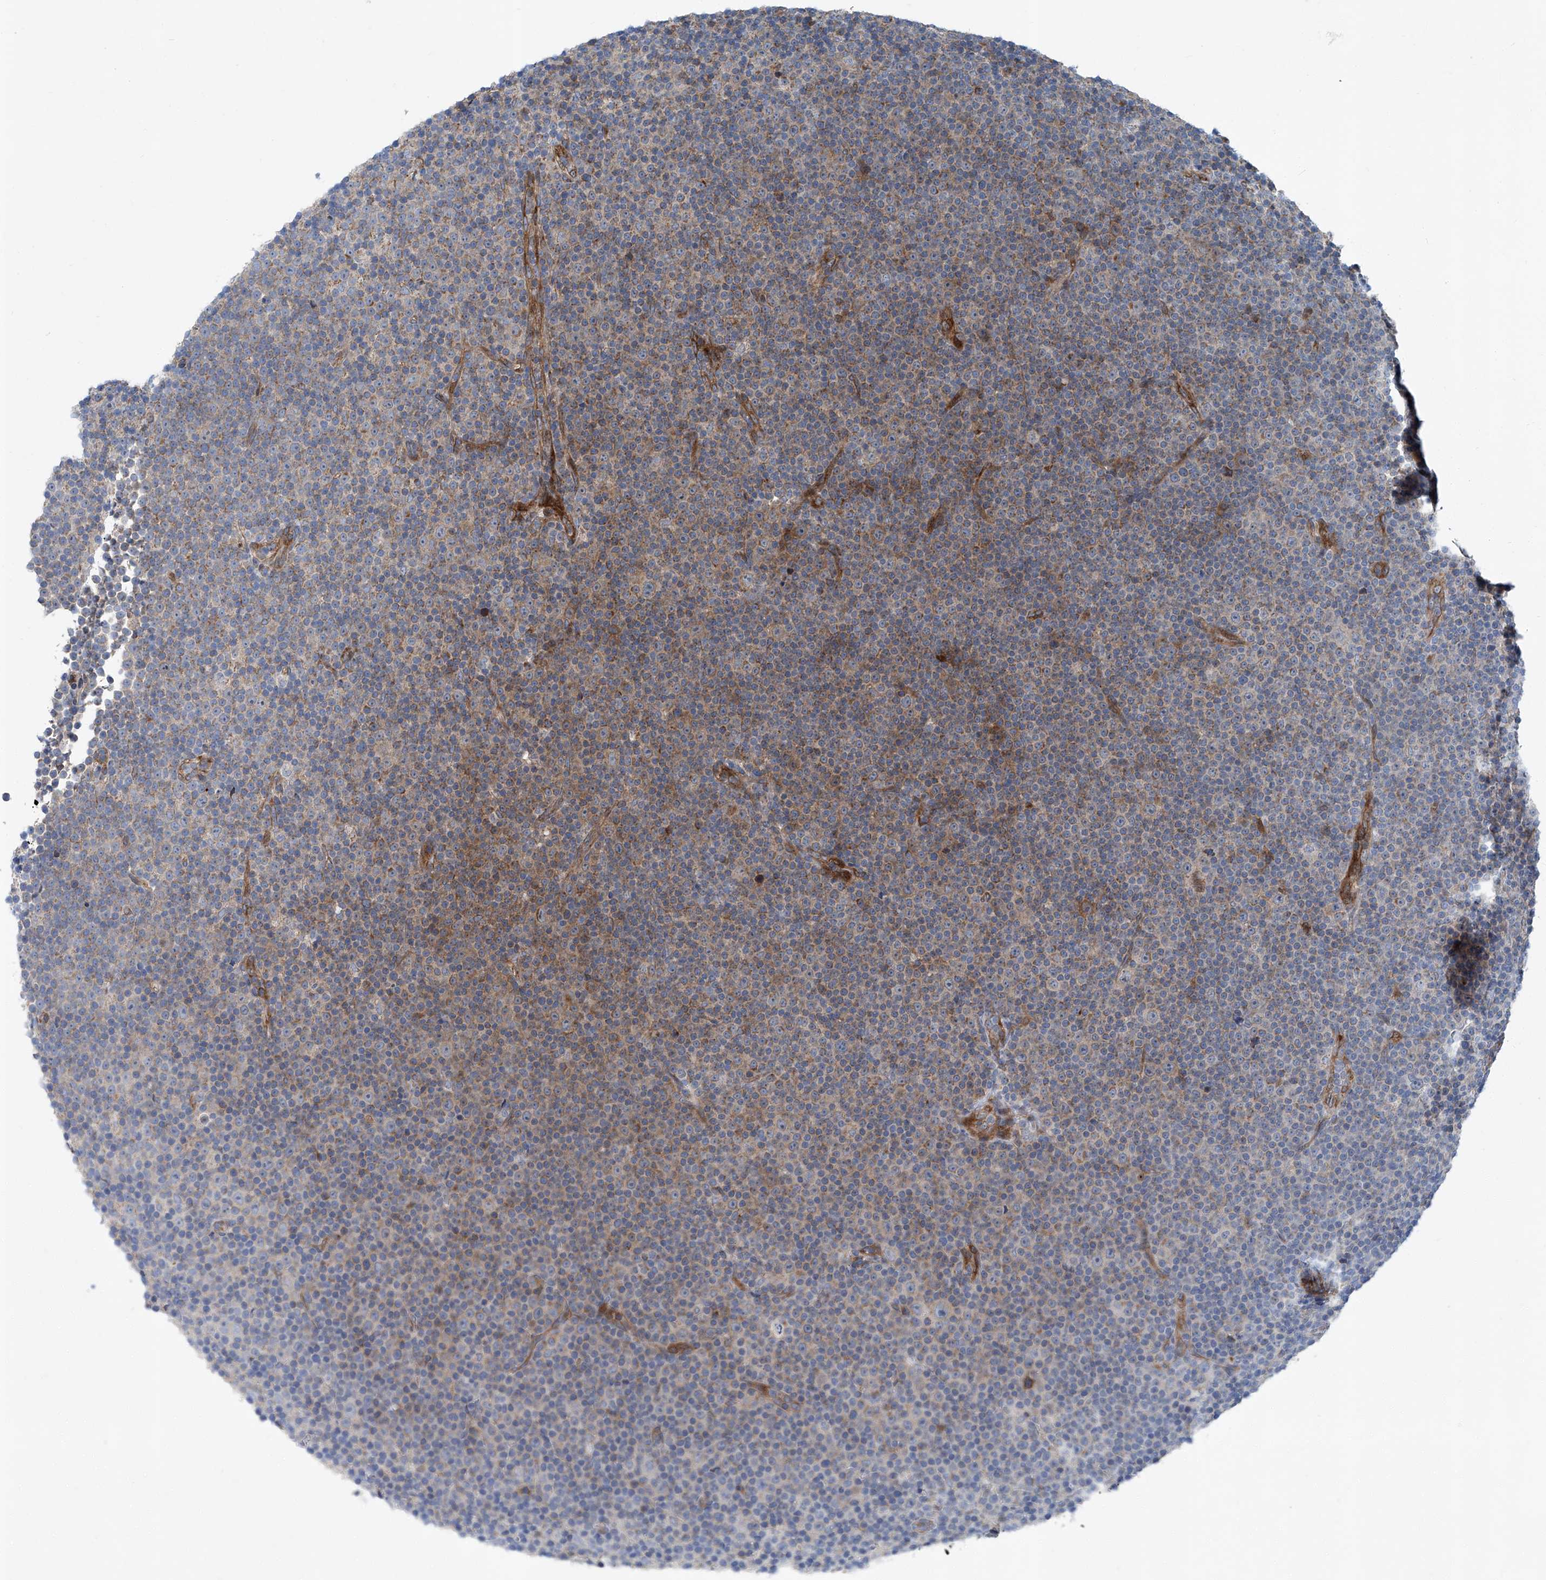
{"staining": {"intensity": "weak", "quantity": "25%-75%", "location": "cytoplasmic/membranous"}, "tissue": "lymphoma", "cell_type": "Tumor cells", "image_type": "cancer", "snomed": [{"axis": "morphology", "description": "Malignant lymphoma, non-Hodgkin's type, Low grade"}, {"axis": "topography", "description": "Lymph node"}], "caption": "Human malignant lymphoma, non-Hodgkin's type (low-grade) stained for a protein (brown) shows weak cytoplasmic/membranous positive positivity in approximately 25%-75% of tumor cells.", "gene": "GPR132", "patient": {"sex": "female", "age": 67}}